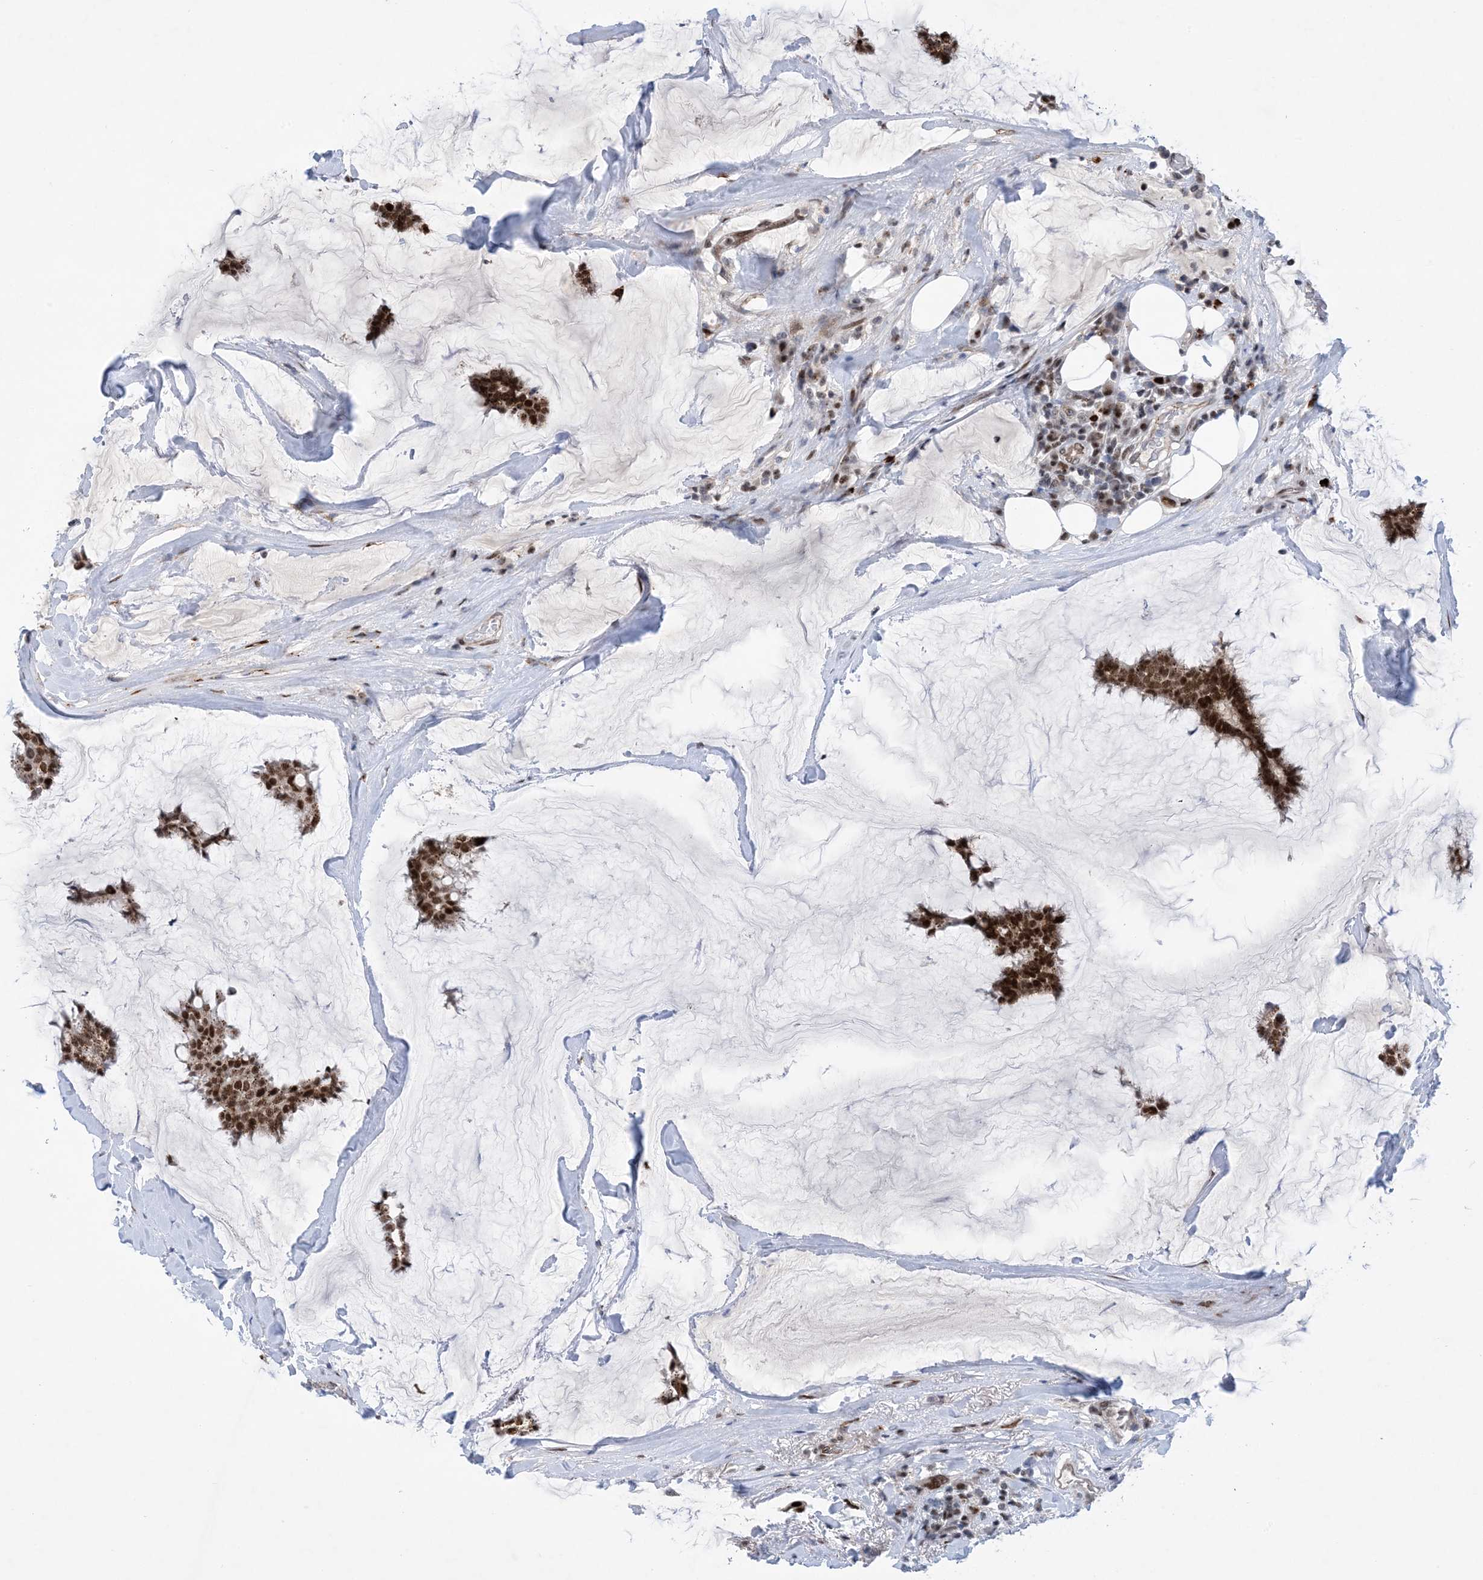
{"staining": {"intensity": "strong", "quantity": ">75%", "location": "nuclear"}, "tissue": "breast cancer", "cell_type": "Tumor cells", "image_type": "cancer", "snomed": [{"axis": "morphology", "description": "Duct carcinoma"}, {"axis": "topography", "description": "Breast"}], "caption": "Protein expression analysis of human breast cancer reveals strong nuclear staining in approximately >75% of tumor cells.", "gene": "TSPYL1", "patient": {"sex": "female", "age": 93}}